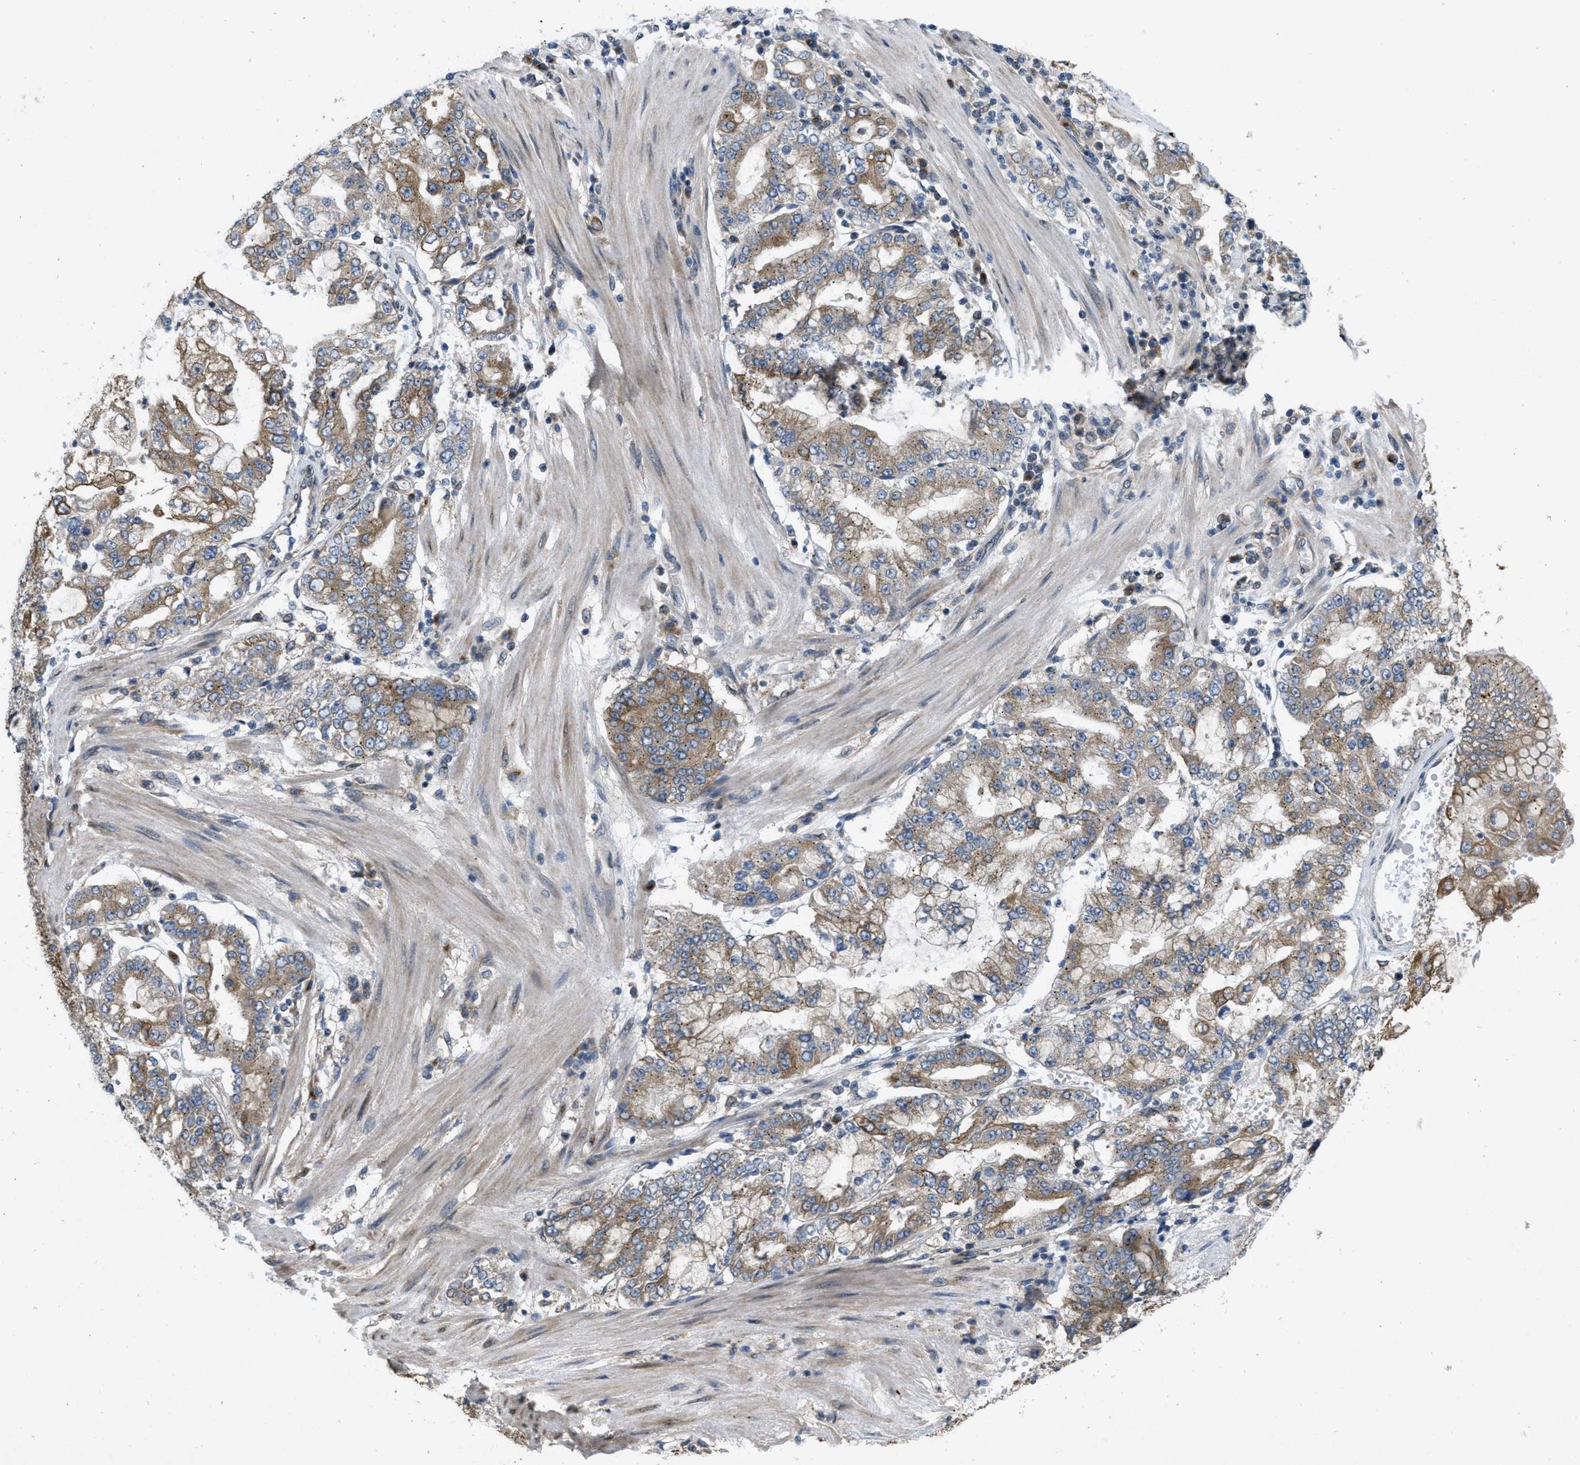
{"staining": {"intensity": "moderate", "quantity": ">75%", "location": "cytoplasmic/membranous"}, "tissue": "stomach cancer", "cell_type": "Tumor cells", "image_type": "cancer", "snomed": [{"axis": "morphology", "description": "Adenocarcinoma, NOS"}, {"axis": "topography", "description": "Stomach"}], "caption": "Immunohistochemical staining of human stomach cancer (adenocarcinoma) displays moderate cytoplasmic/membranous protein expression in about >75% of tumor cells. Ihc stains the protein of interest in brown and the nuclei are stained blue.", "gene": "IFNLR1", "patient": {"sex": "male", "age": 76}}